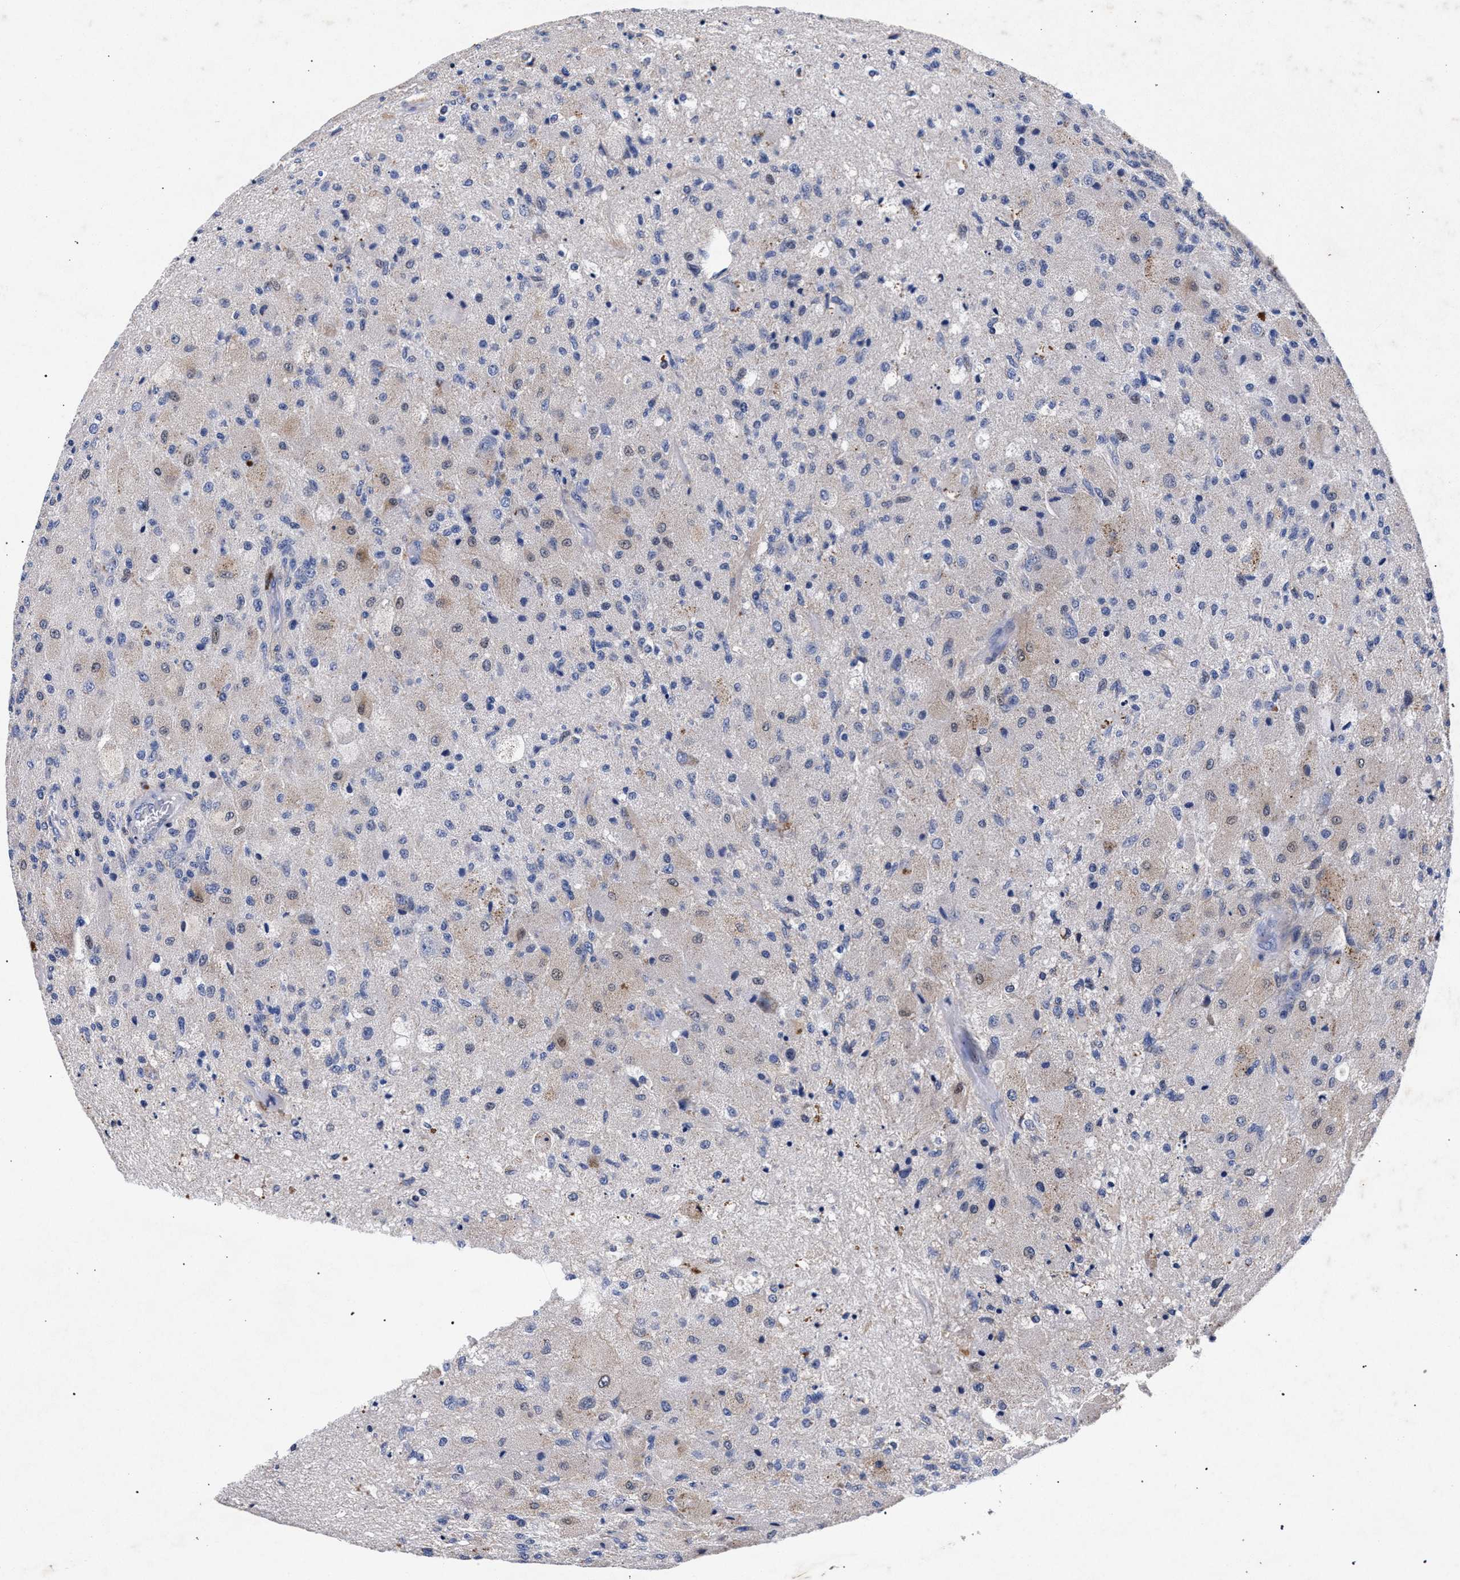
{"staining": {"intensity": "weak", "quantity": "<25%", "location": "cytoplasmic/membranous"}, "tissue": "glioma", "cell_type": "Tumor cells", "image_type": "cancer", "snomed": [{"axis": "morphology", "description": "Normal tissue, NOS"}, {"axis": "morphology", "description": "Glioma, malignant, High grade"}, {"axis": "topography", "description": "Cerebral cortex"}], "caption": "Immunohistochemistry of human malignant high-grade glioma exhibits no expression in tumor cells.", "gene": "HSD17B14", "patient": {"sex": "male", "age": 77}}